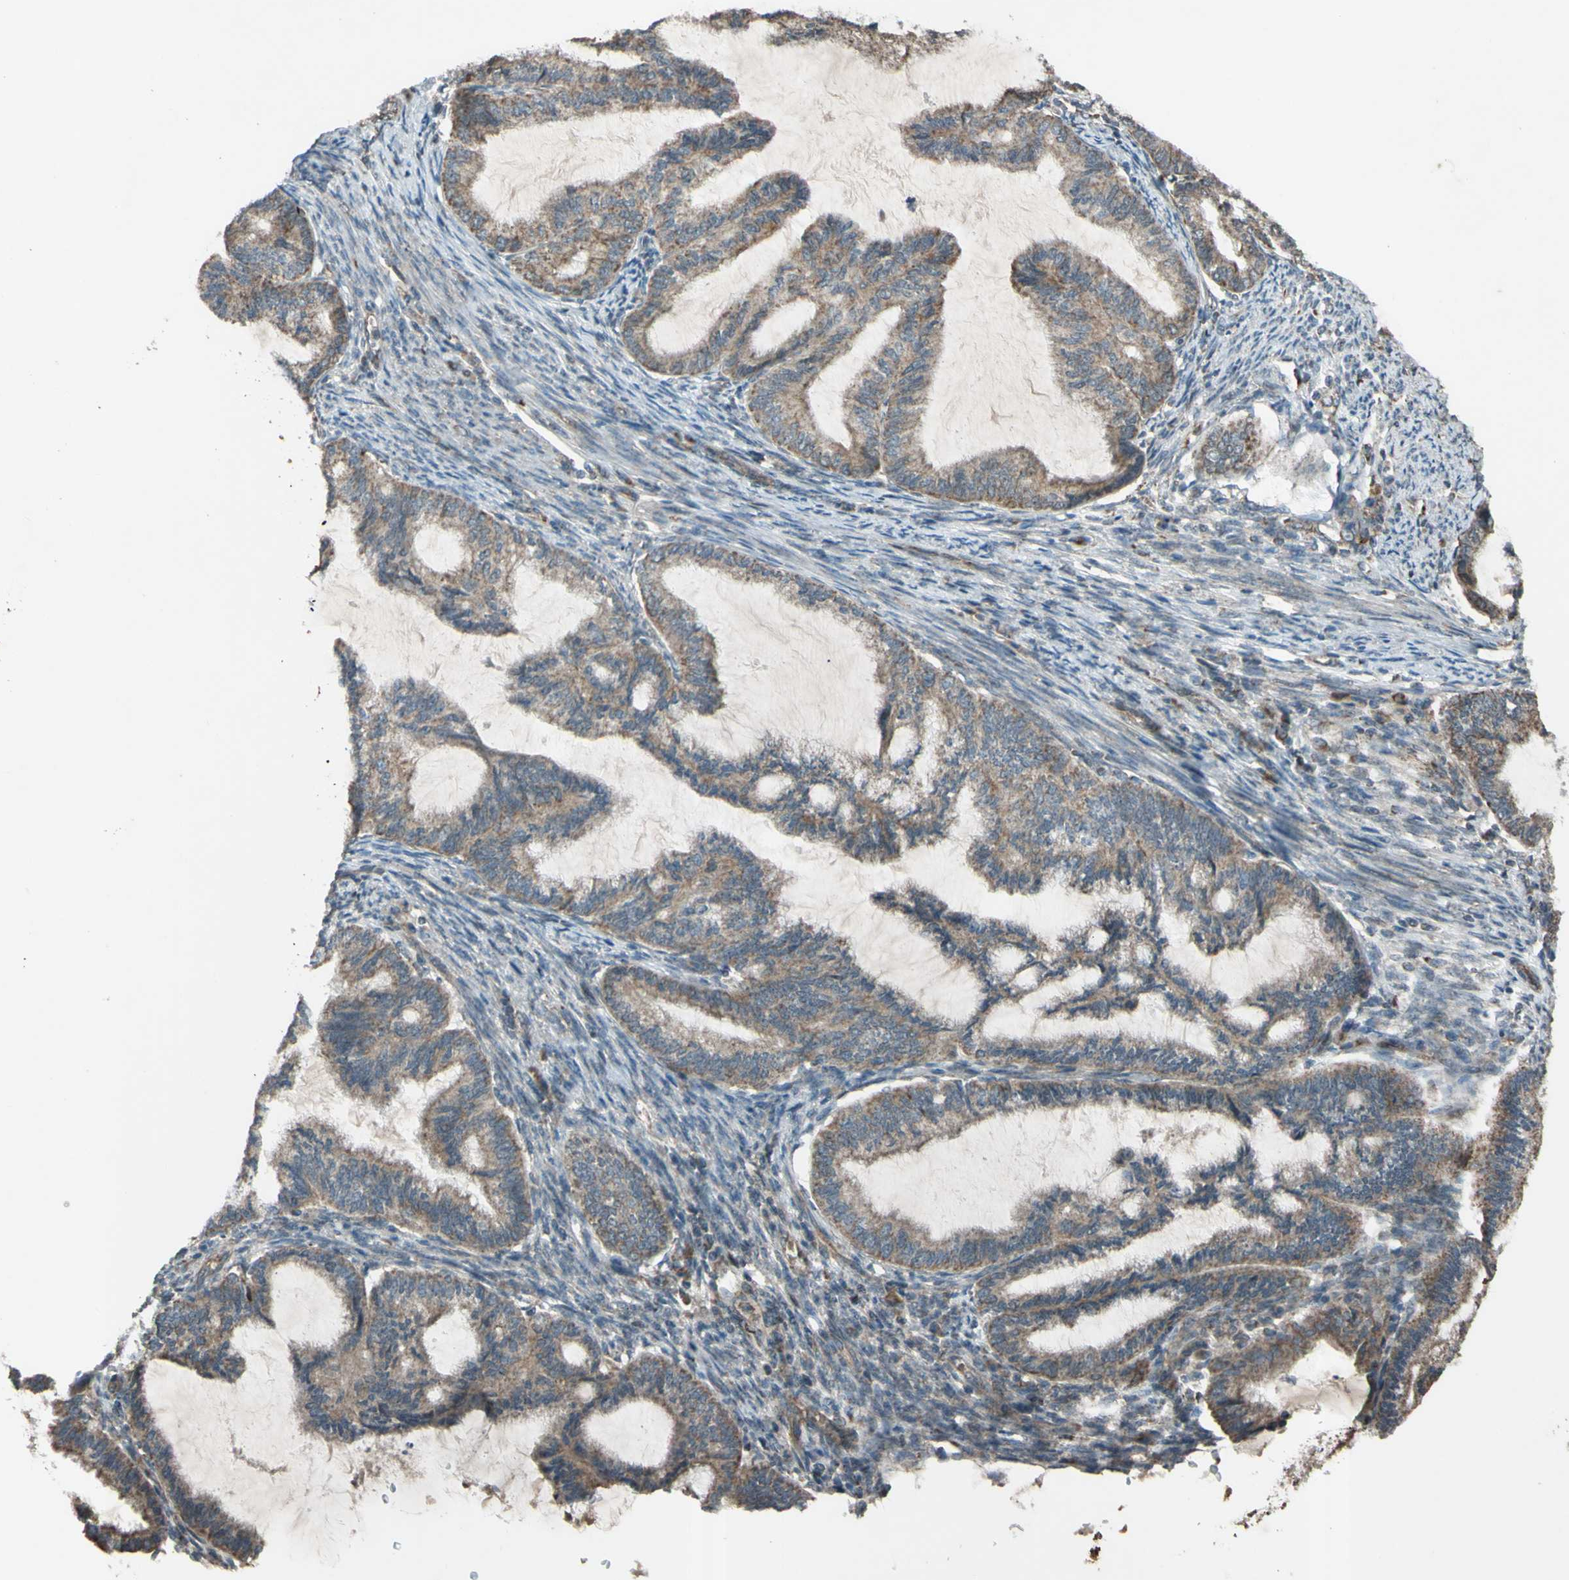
{"staining": {"intensity": "moderate", "quantity": ">75%", "location": "cytoplasmic/membranous"}, "tissue": "cervical cancer", "cell_type": "Tumor cells", "image_type": "cancer", "snomed": [{"axis": "morphology", "description": "Normal tissue, NOS"}, {"axis": "morphology", "description": "Adenocarcinoma, NOS"}, {"axis": "topography", "description": "Cervix"}, {"axis": "topography", "description": "Endometrium"}], "caption": "A brown stain shows moderate cytoplasmic/membranous expression of a protein in human cervical cancer (adenocarcinoma) tumor cells. The staining is performed using DAB brown chromogen to label protein expression. The nuclei are counter-stained blue using hematoxylin.", "gene": "ACOT8", "patient": {"sex": "female", "age": 86}}